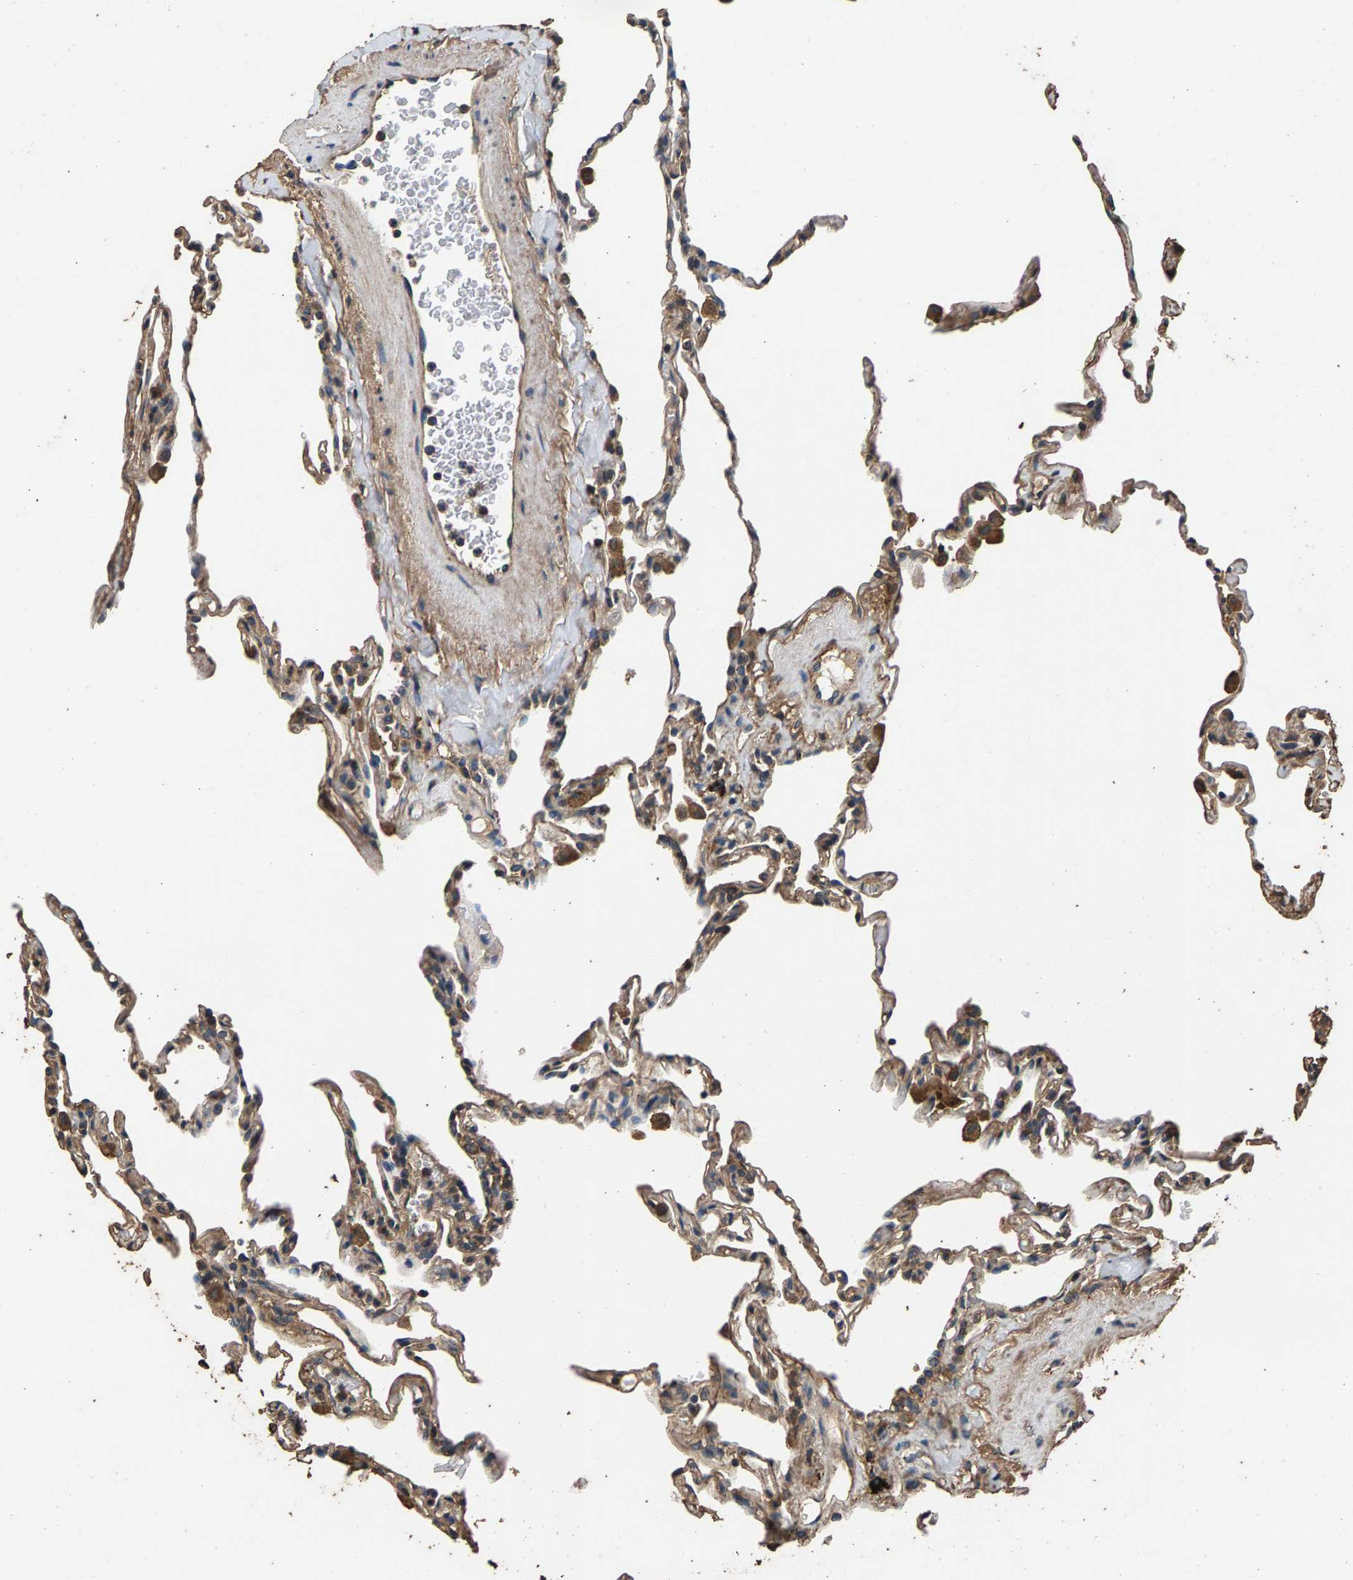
{"staining": {"intensity": "weak", "quantity": ">75%", "location": "cytoplasmic/membranous"}, "tissue": "lung", "cell_type": "Alveolar cells", "image_type": "normal", "snomed": [{"axis": "morphology", "description": "Normal tissue, NOS"}, {"axis": "topography", "description": "Lung"}], "caption": "Immunohistochemistry of unremarkable lung displays low levels of weak cytoplasmic/membranous positivity in approximately >75% of alveolar cells.", "gene": "MRPL27", "patient": {"sex": "male", "age": 59}}